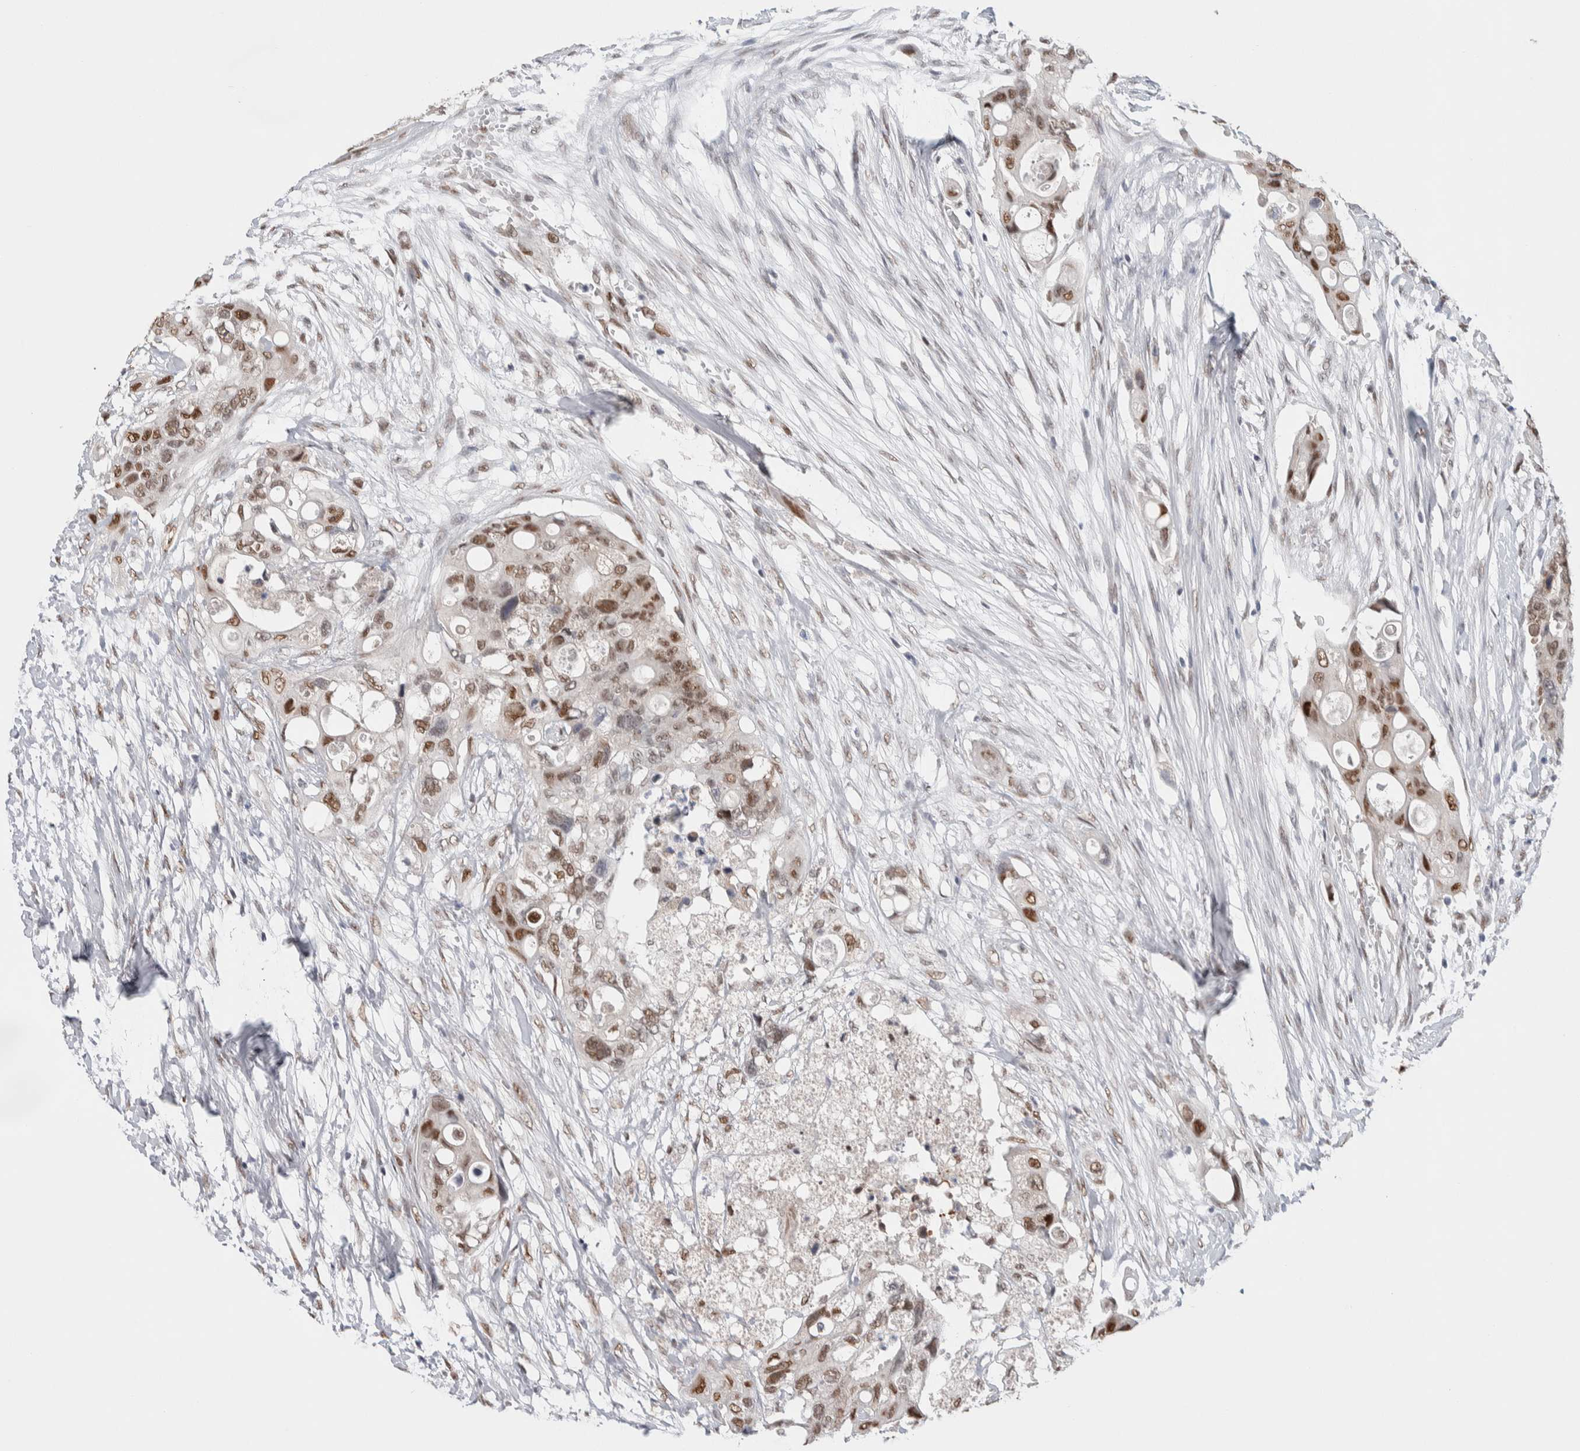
{"staining": {"intensity": "moderate", "quantity": ">75%", "location": "nuclear"}, "tissue": "colorectal cancer", "cell_type": "Tumor cells", "image_type": "cancer", "snomed": [{"axis": "morphology", "description": "Adenocarcinoma, NOS"}, {"axis": "topography", "description": "Colon"}], "caption": "Protein analysis of colorectal cancer tissue displays moderate nuclear positivity in approximately >75% of tumor cells.", "gene": "PRMT1", "patient": {"sex": "female", "age": 57}}